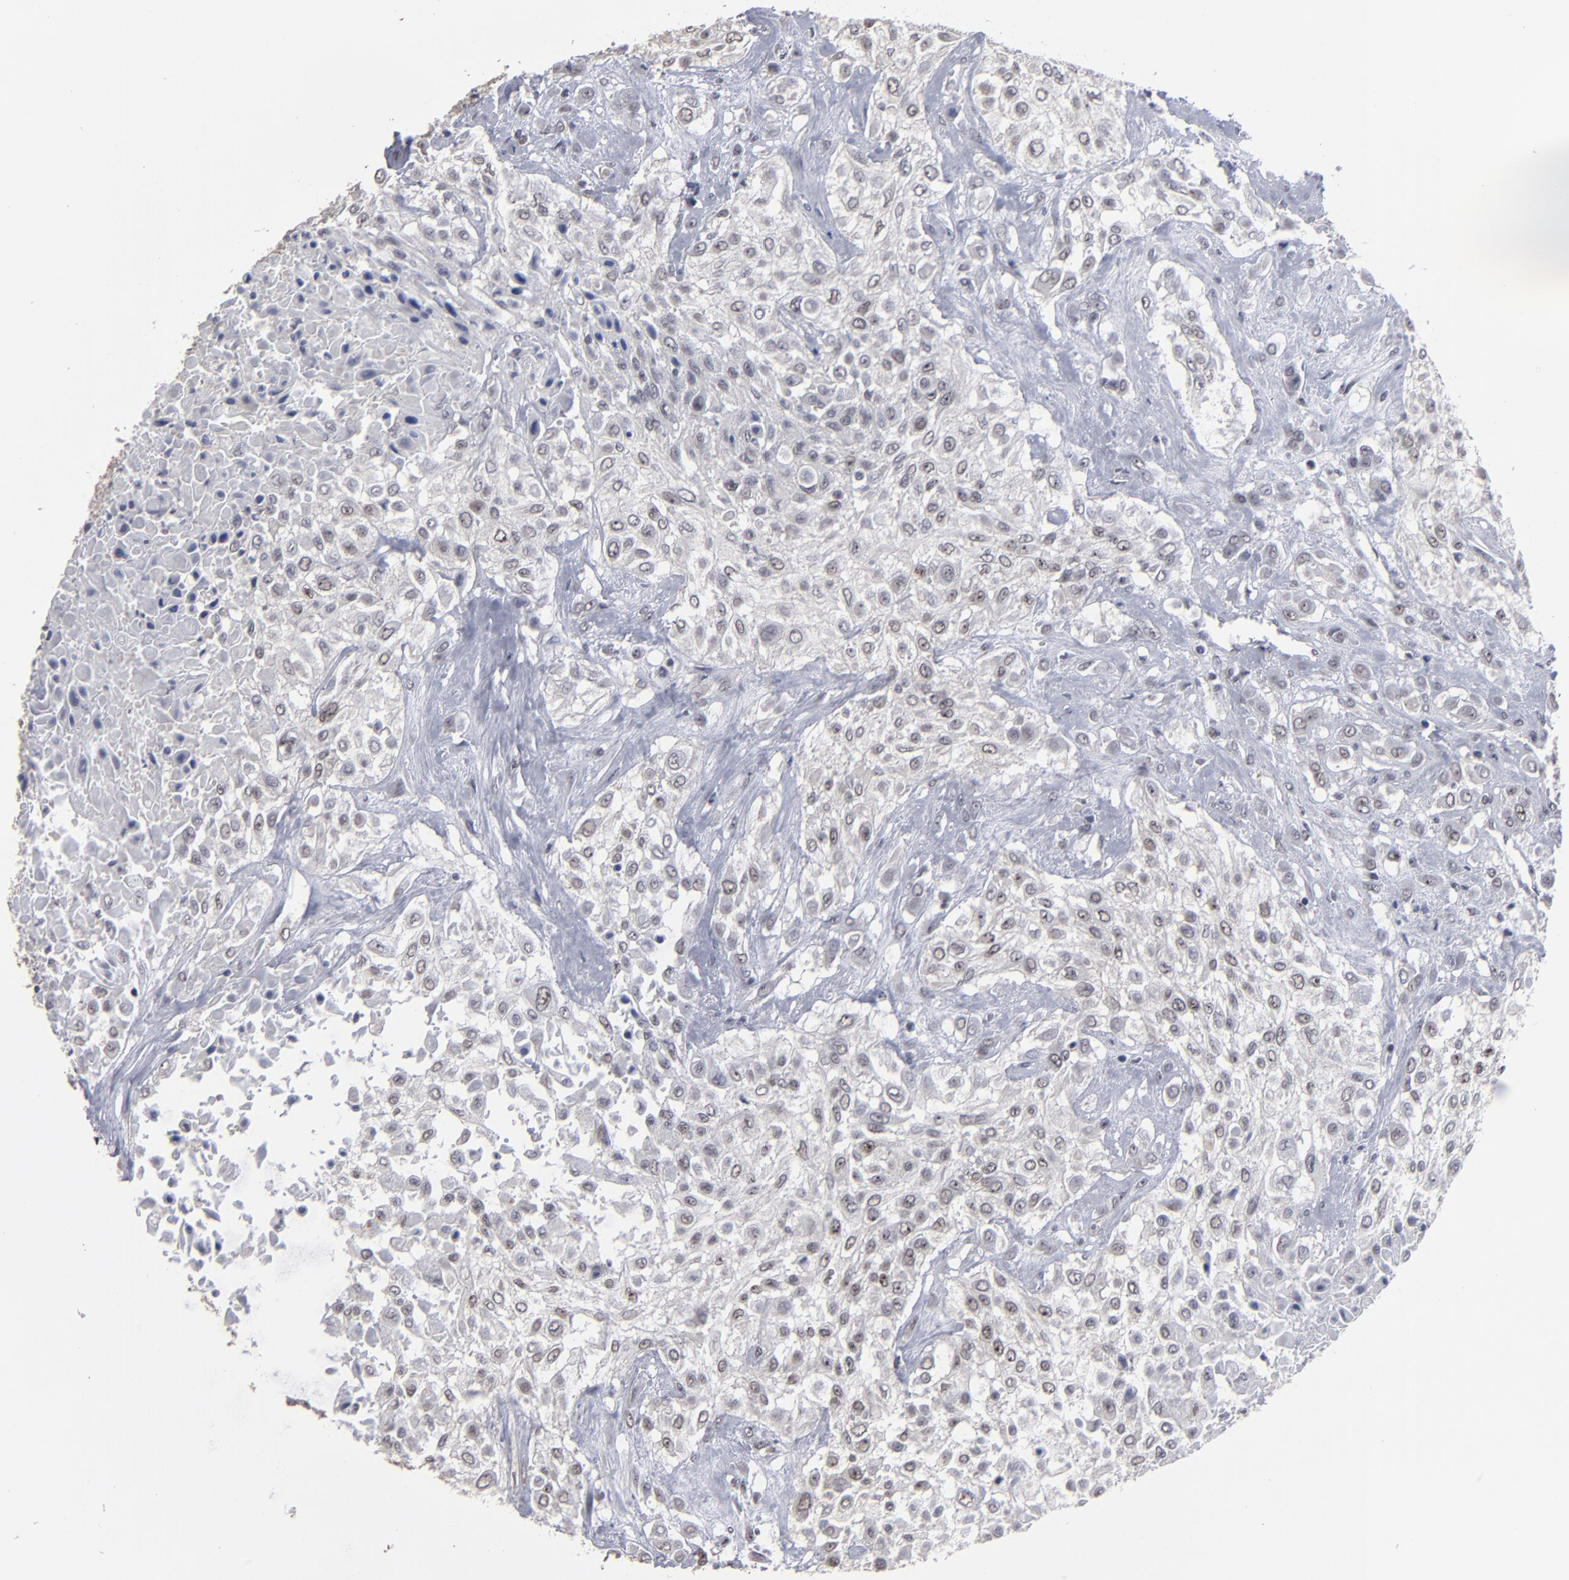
{"staining": {"intensity": "moderate", "quantity": ">75%", "location": "nuclear"}, "tissue": "urothelial cancer", "cell_type": "Tumor cells", "image_type": "cancer", "snomed": [{"axis": "morphology", "description": "Urothelial carcinoma, High grade"}, {"axis": "topography", "description": "Urinary bladder"}], "caption": "Immunohistochemical staining of high-grade urothelial carcinoma exhibits moderate nuclear protein expression in approximately >75% of tumor cells. The protein is shown in brown color, while the nuclei are stained blue.", "gene": "SSRP1", "patient": {"sex": "male", "age": 57}}